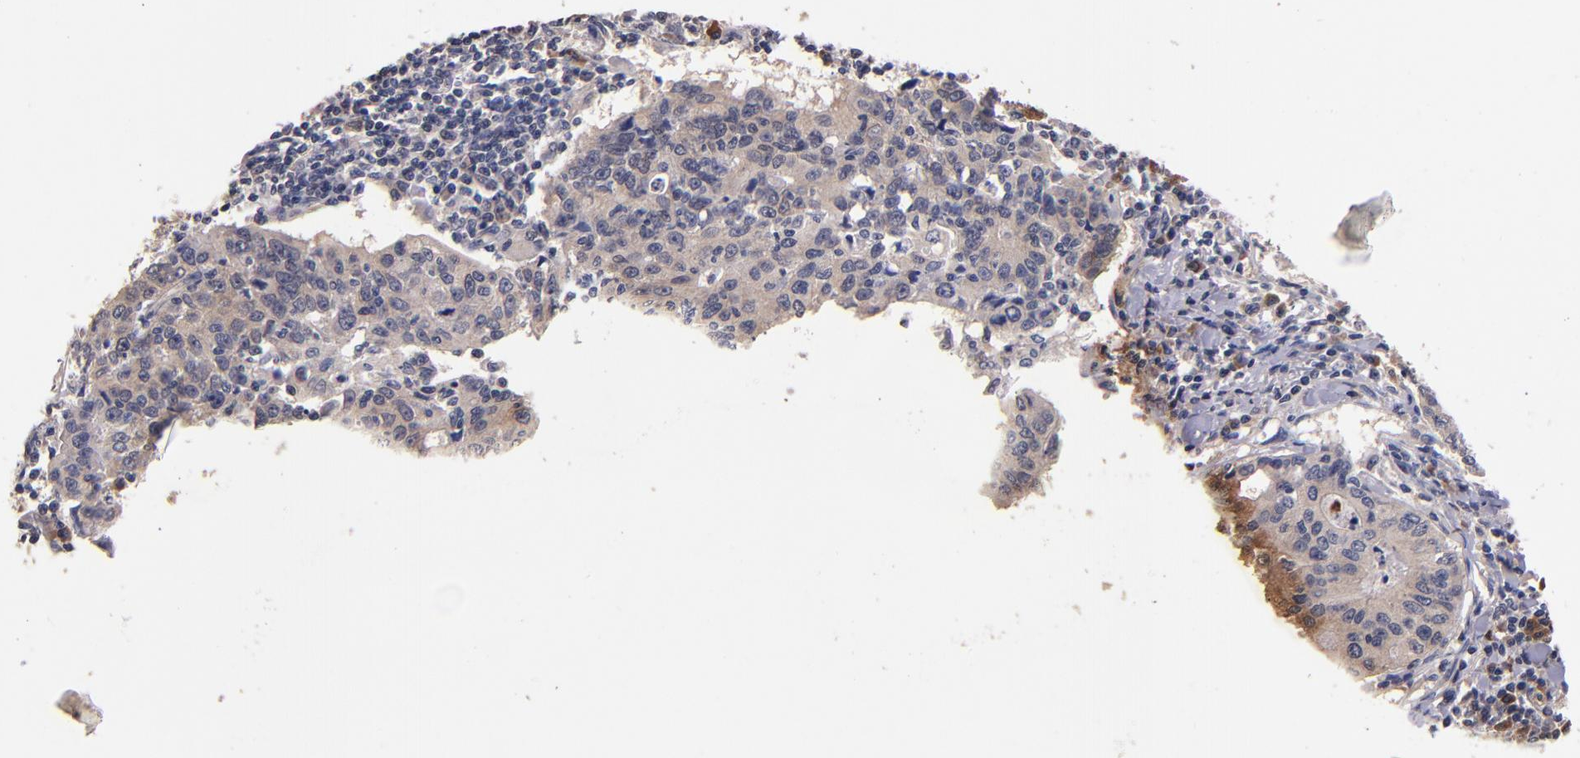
{"staining": {"intensity": "weak", "quantity": ">75%", "location": "cytoplasmic/membranous"}, "tissue": "stomach cancer", "cell_type": "Tumor cells", "image_type": "cancer", "snomed": [{"axis": "morphology", "description": "Adenocarcinoma, NOS"}, {"axis": "topography", "description": "Esophagus"}, {"axis": "topography", "description": "Stomach"}], "caption": "Weak cytoplasmic/membranous expression for a protein is appreciated in approximately >75% of tumor cells of stomach adenocarcinoma using immunohistochemistry.", "gene": "TTLL12", "patient": {"sex": "male", "age": 74}}